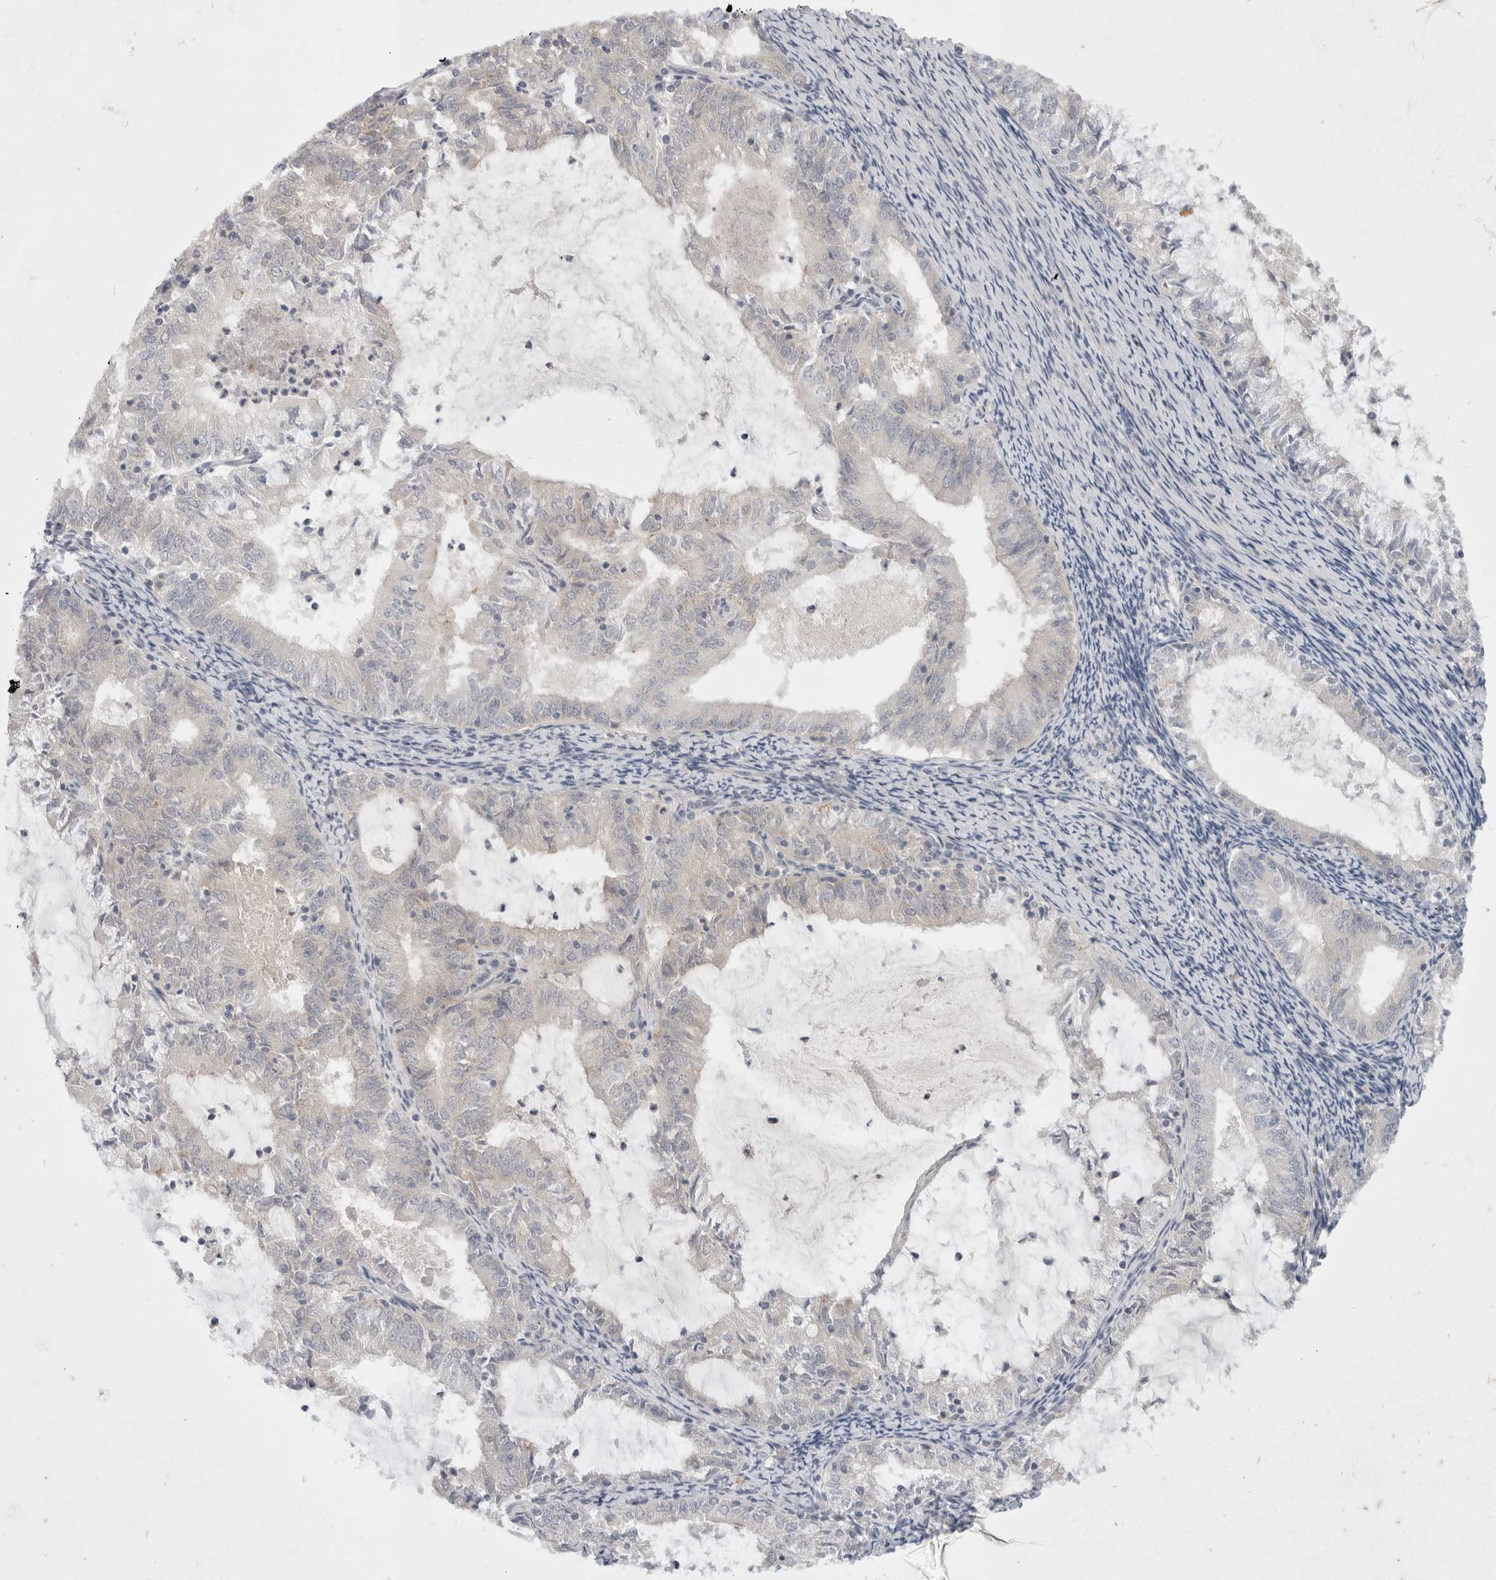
{"staining": {"intensity": "negative", "quantity": "none", "location": "none"}, "tissue": "endometrial cancer", "cell_type": "Tumor cells", "image_type": "cancer", "snomed": [{"axis": "morphology", "description": "Adenocarcinoma, NOS"}, {"axis": "topography", "description": "Endometrium"}], "caption": "The histopathology image reveals no significant expression in tumor cells of endometrial cancer (adenocarcinoma). (Stains: DAB (3,3'-diaminobenzidine) IHC with hematoxylin counter stain, Microscopy: brightfield microscopy at high magnification).", "gene": "TOM1L2", "patient": {"sex": "female", "age": 57}}